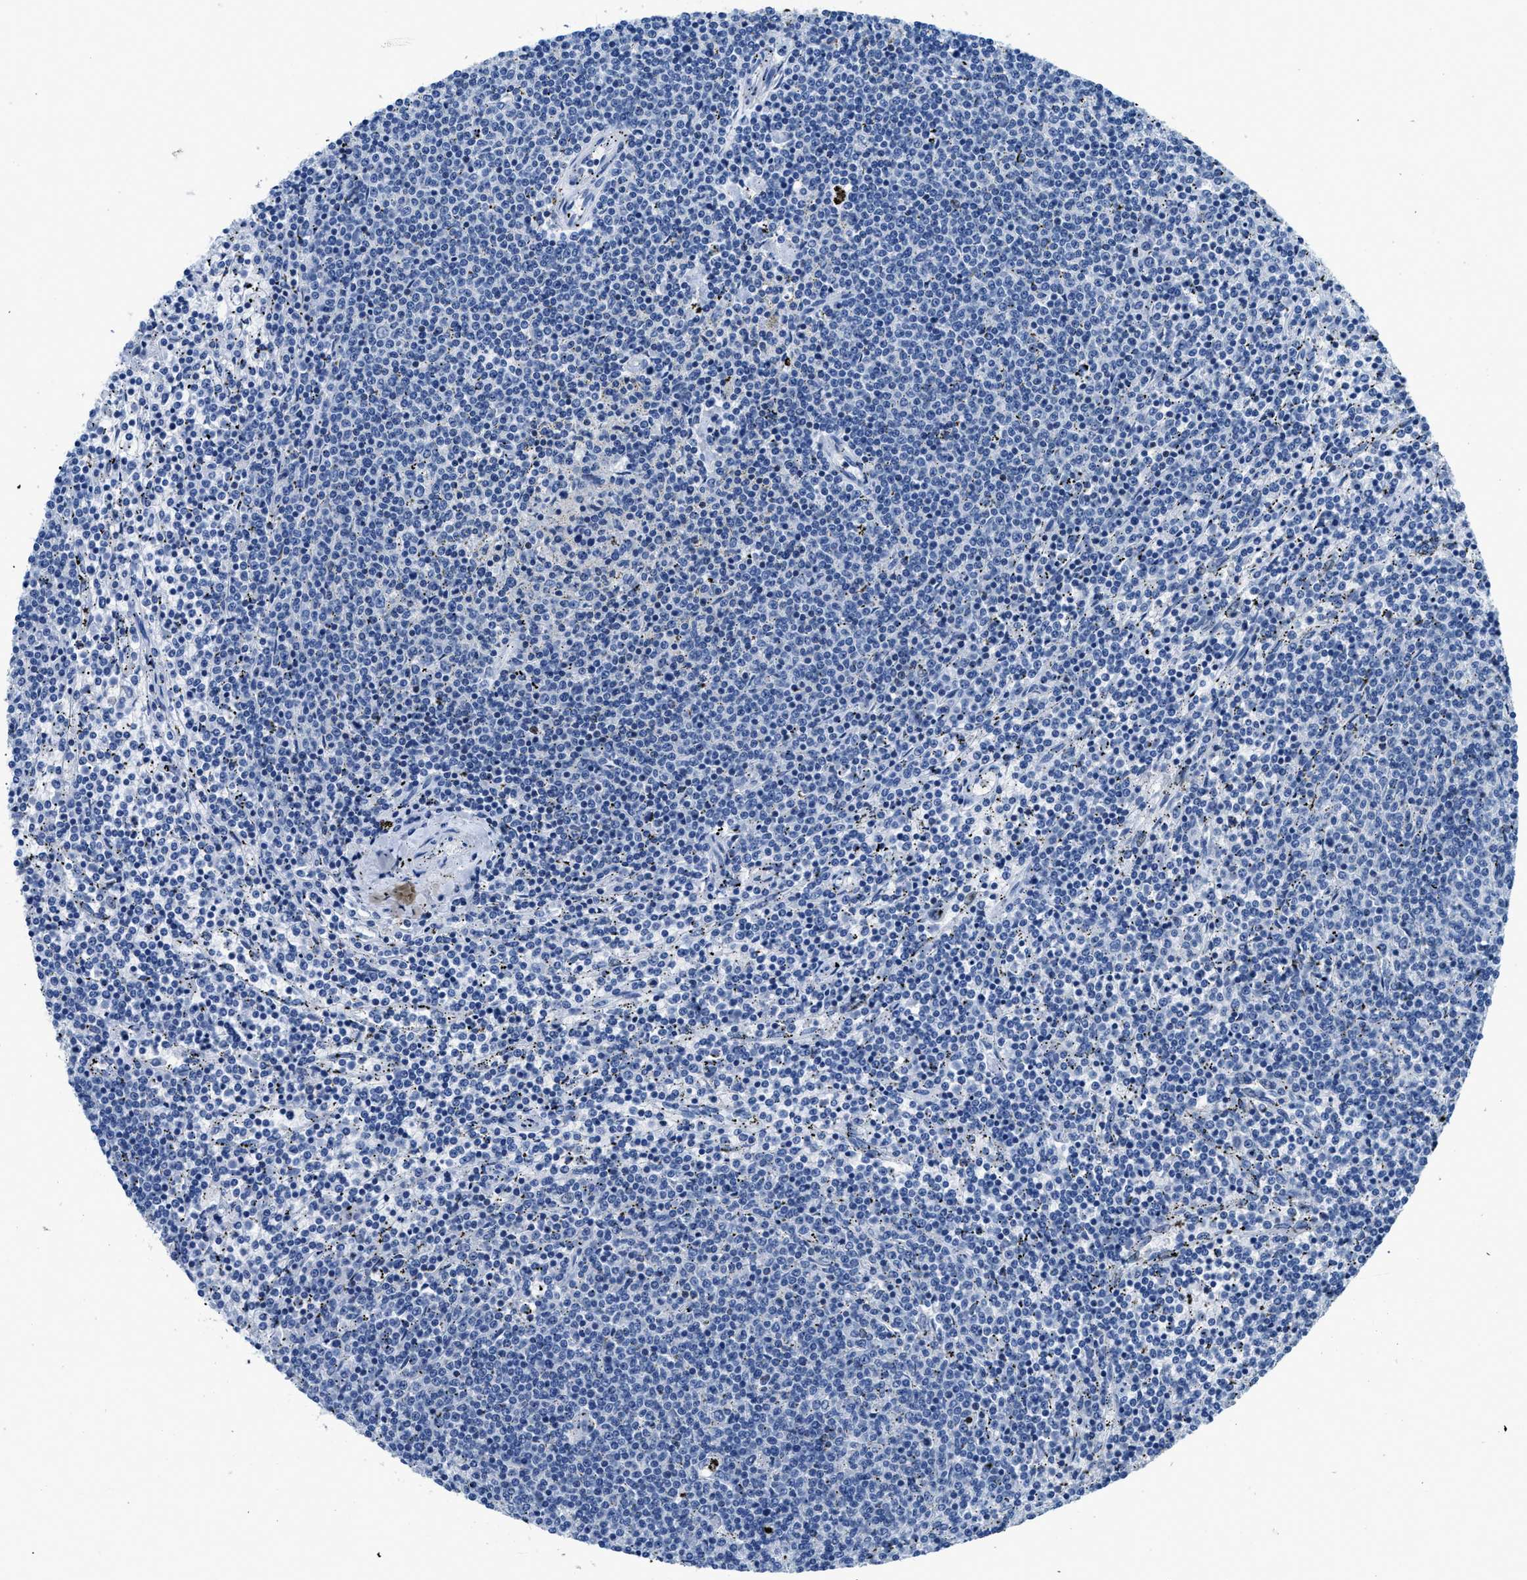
{"staining": {"intensity": "negative", "quantity": "none", "location": "none"}, "tissue": "lymphoma", "cell_type": "Tumor cells", "image_type": "cancer", "snomed": [{"axis": "morphology", "description": "Malignant lymphoma, non-Hodgkin's type, Low grade"}, {"axis": "topography", "description": "Spleen"}], "caption": "Immunohistochemistry micrograph of neoplastic tissue: lymphoma stained with DAB displays no significant protein staining in tumor cells.", "gene": "NFATC2", "patient": {"sex": "female", "age": 50}}